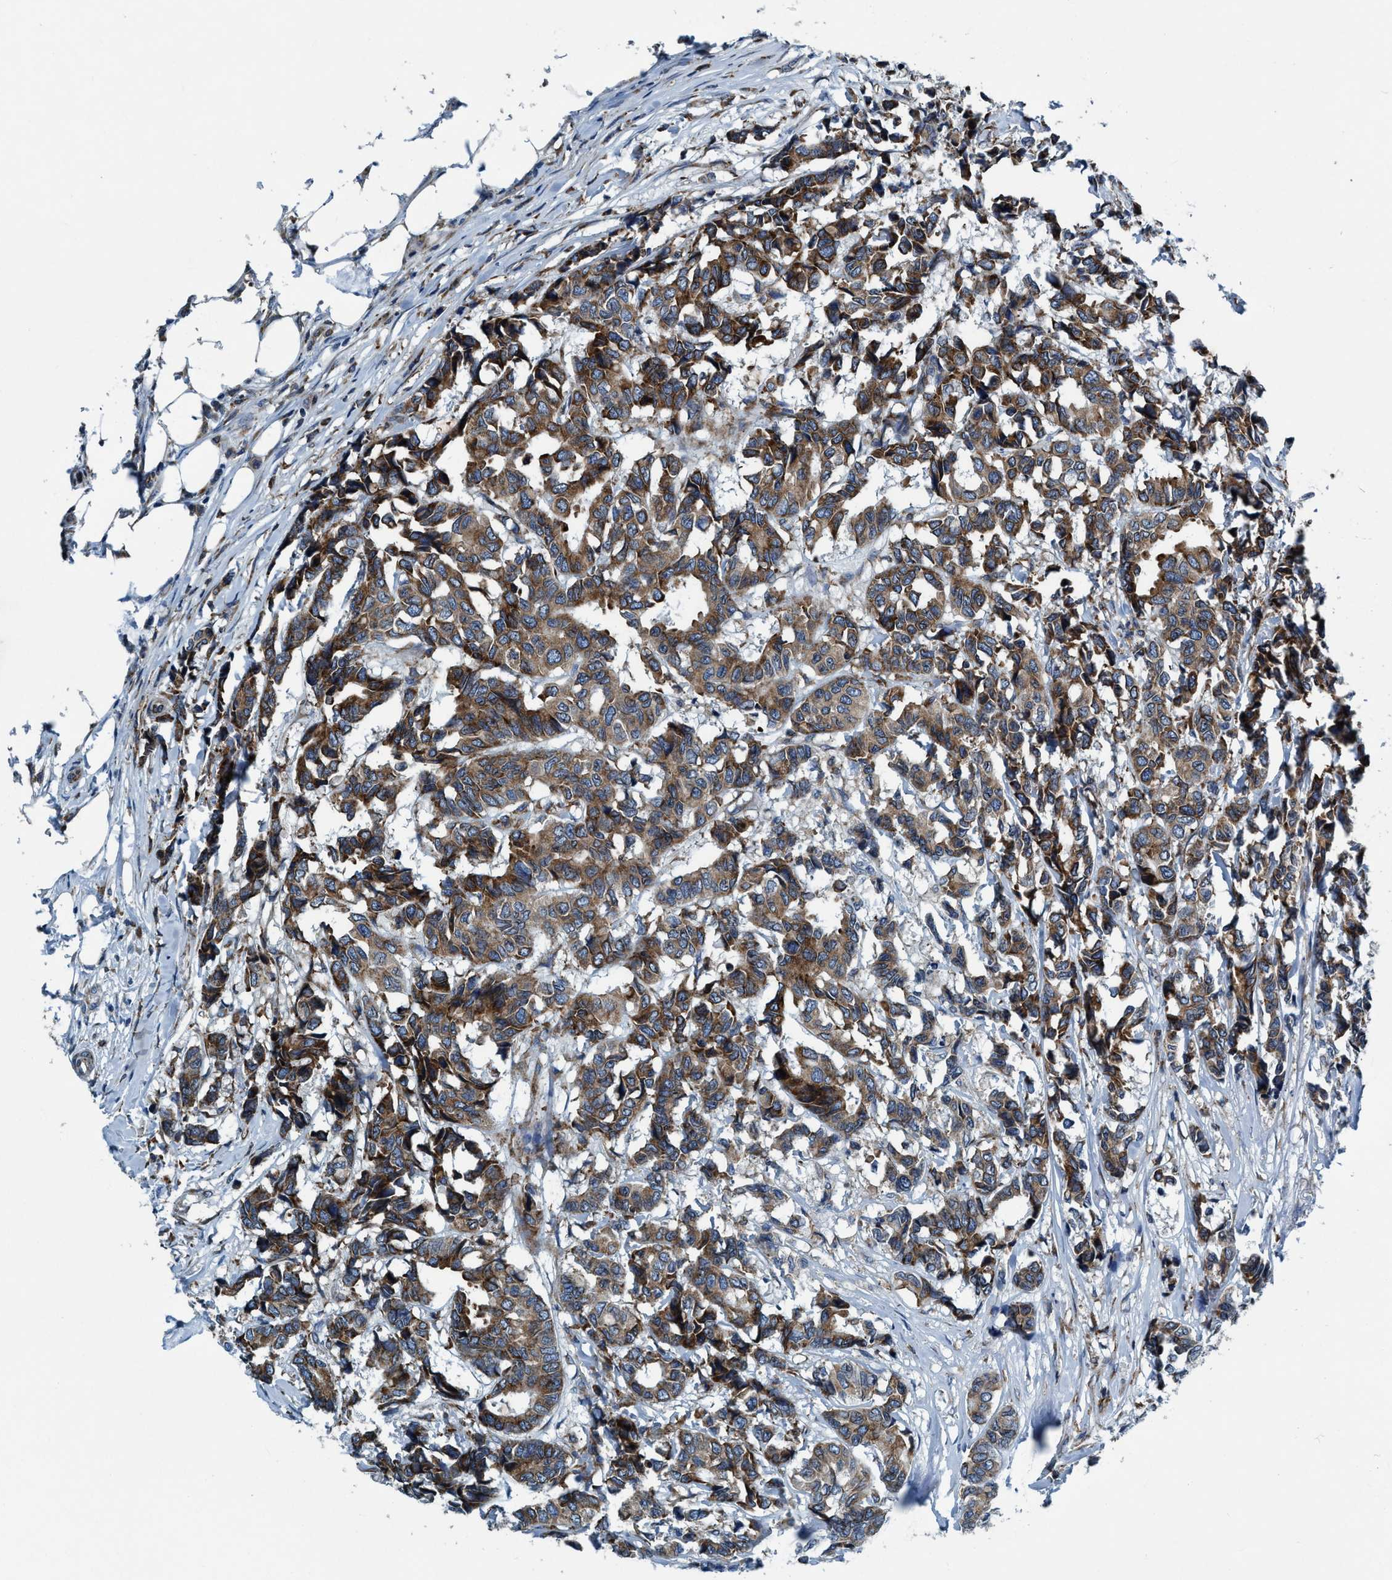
{"staining": {"intensity": "strong", "quantity": ">75%", "location": "cytoplasmic/membranous"}, "tissue": "breast cancer", "cell_type": "Tumor cells", "image_type": "cancer", "snomed": [{"axis": "morphology", "description": "Duct carcinoma"}, {"axis": "topography", "description": "Breast"}], "caption": "Protein staining displays strong cytoplasmic/membranous positivity in approximately >75% of tumor cells in breast cancer (invasive ductal carcinoma). (Brightfield microscopy of DAB IHC at high magnification).", "gene": "ARMC9", "patient": {"sex": "female", "age": 87}}